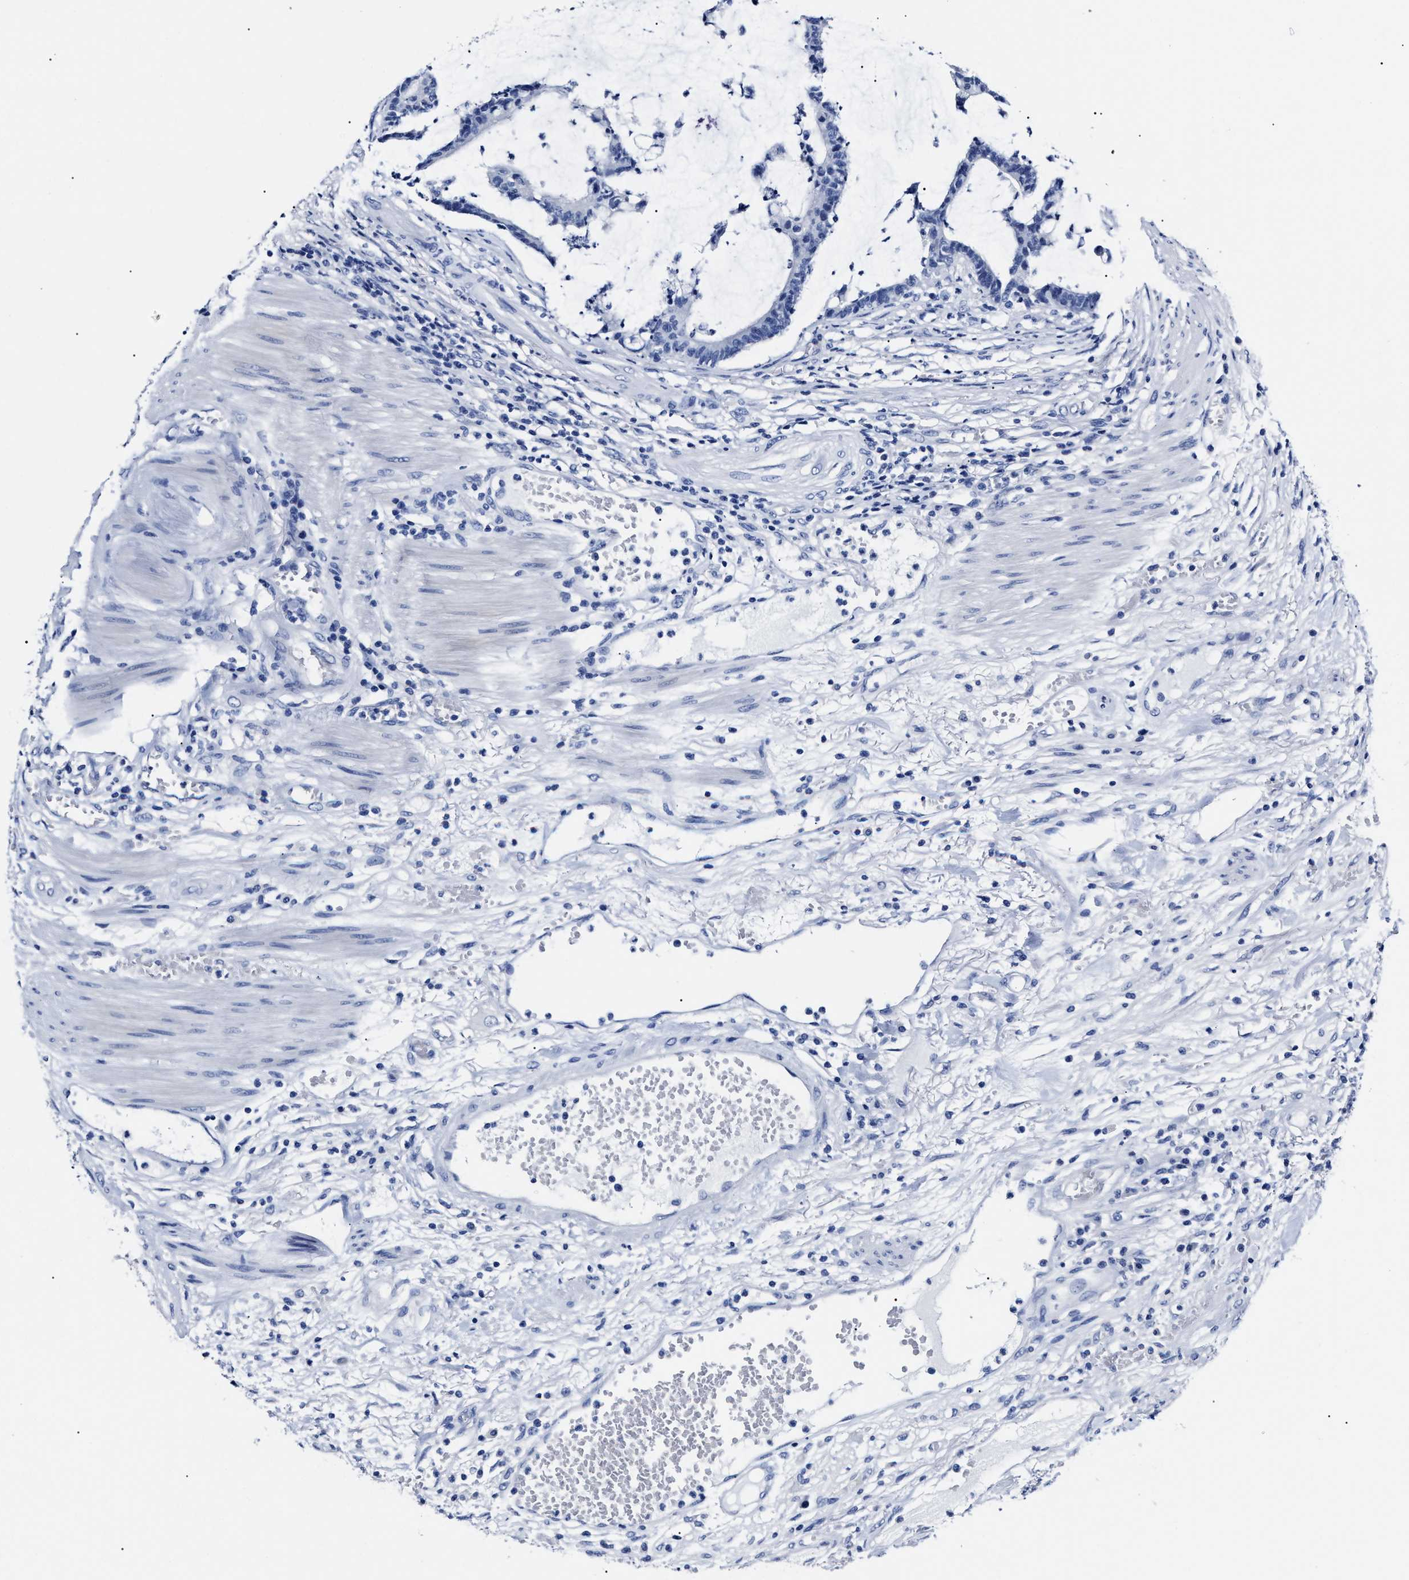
{"staining": {"intensity": "negative", "quantity": "none", "location": "none"}, "tissue": "colorectal cancer", "cell_type": "Tumor cells", "image_type": "cancer", "snomed": [{"axis": "morphology", "description": "Adenocarcinoma, NOS"}, {"axis": "topography", "description": "Colon"}], "caption": "Colorectal cancer was stained to show a protein in brown. There is no significant staining in tumor cells.", "gene": "ALPG", "patient": {"sex": "female", "age": 84}}